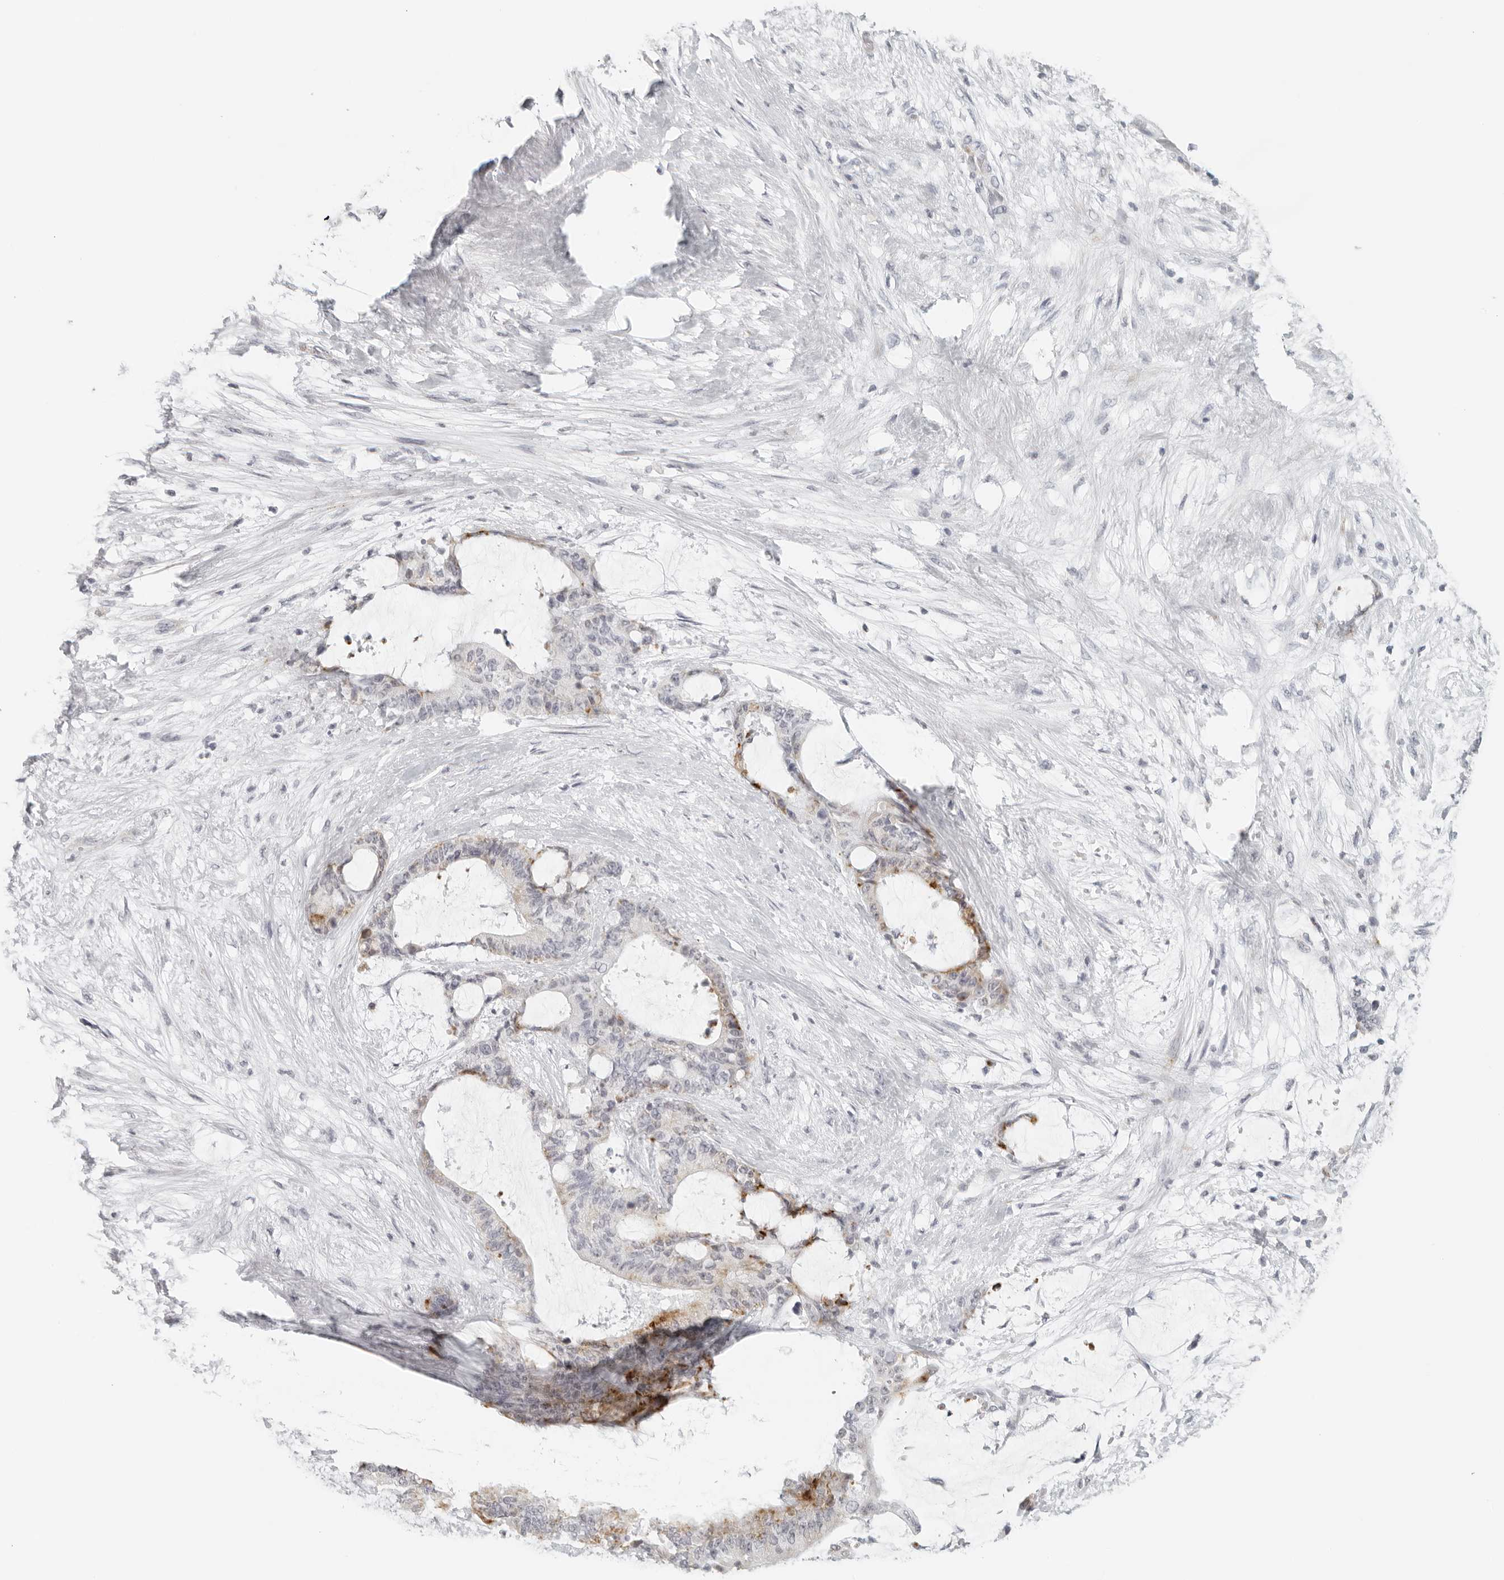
{"staining": {"intensity": "moderate", "quantity": "25%-75%", "location": "cytoplasmic/membranous"}, "tissue": "liver cancer", "cell_type": "Tumor cells", "image_type": "cancer", "snomed": [{"axis": "morphology", "description": "Normal tissue, NOS"}, {"axis": "morphology", "description": "Cholangiocarcinoma"}, {"axis": "topography", "description": "Liver"}, {"axis": "topography", "description": "Peripheral nerve tissue"}], "caption": "A medium amount of moderate cytoplasmic/membranous staining is seen in approximately 25%-75% of tumor cells in cholangiocarcinoma (liver) tissue.", "gene": "RPS6KC1", "patient": {"sex": "female", "age": 73}}